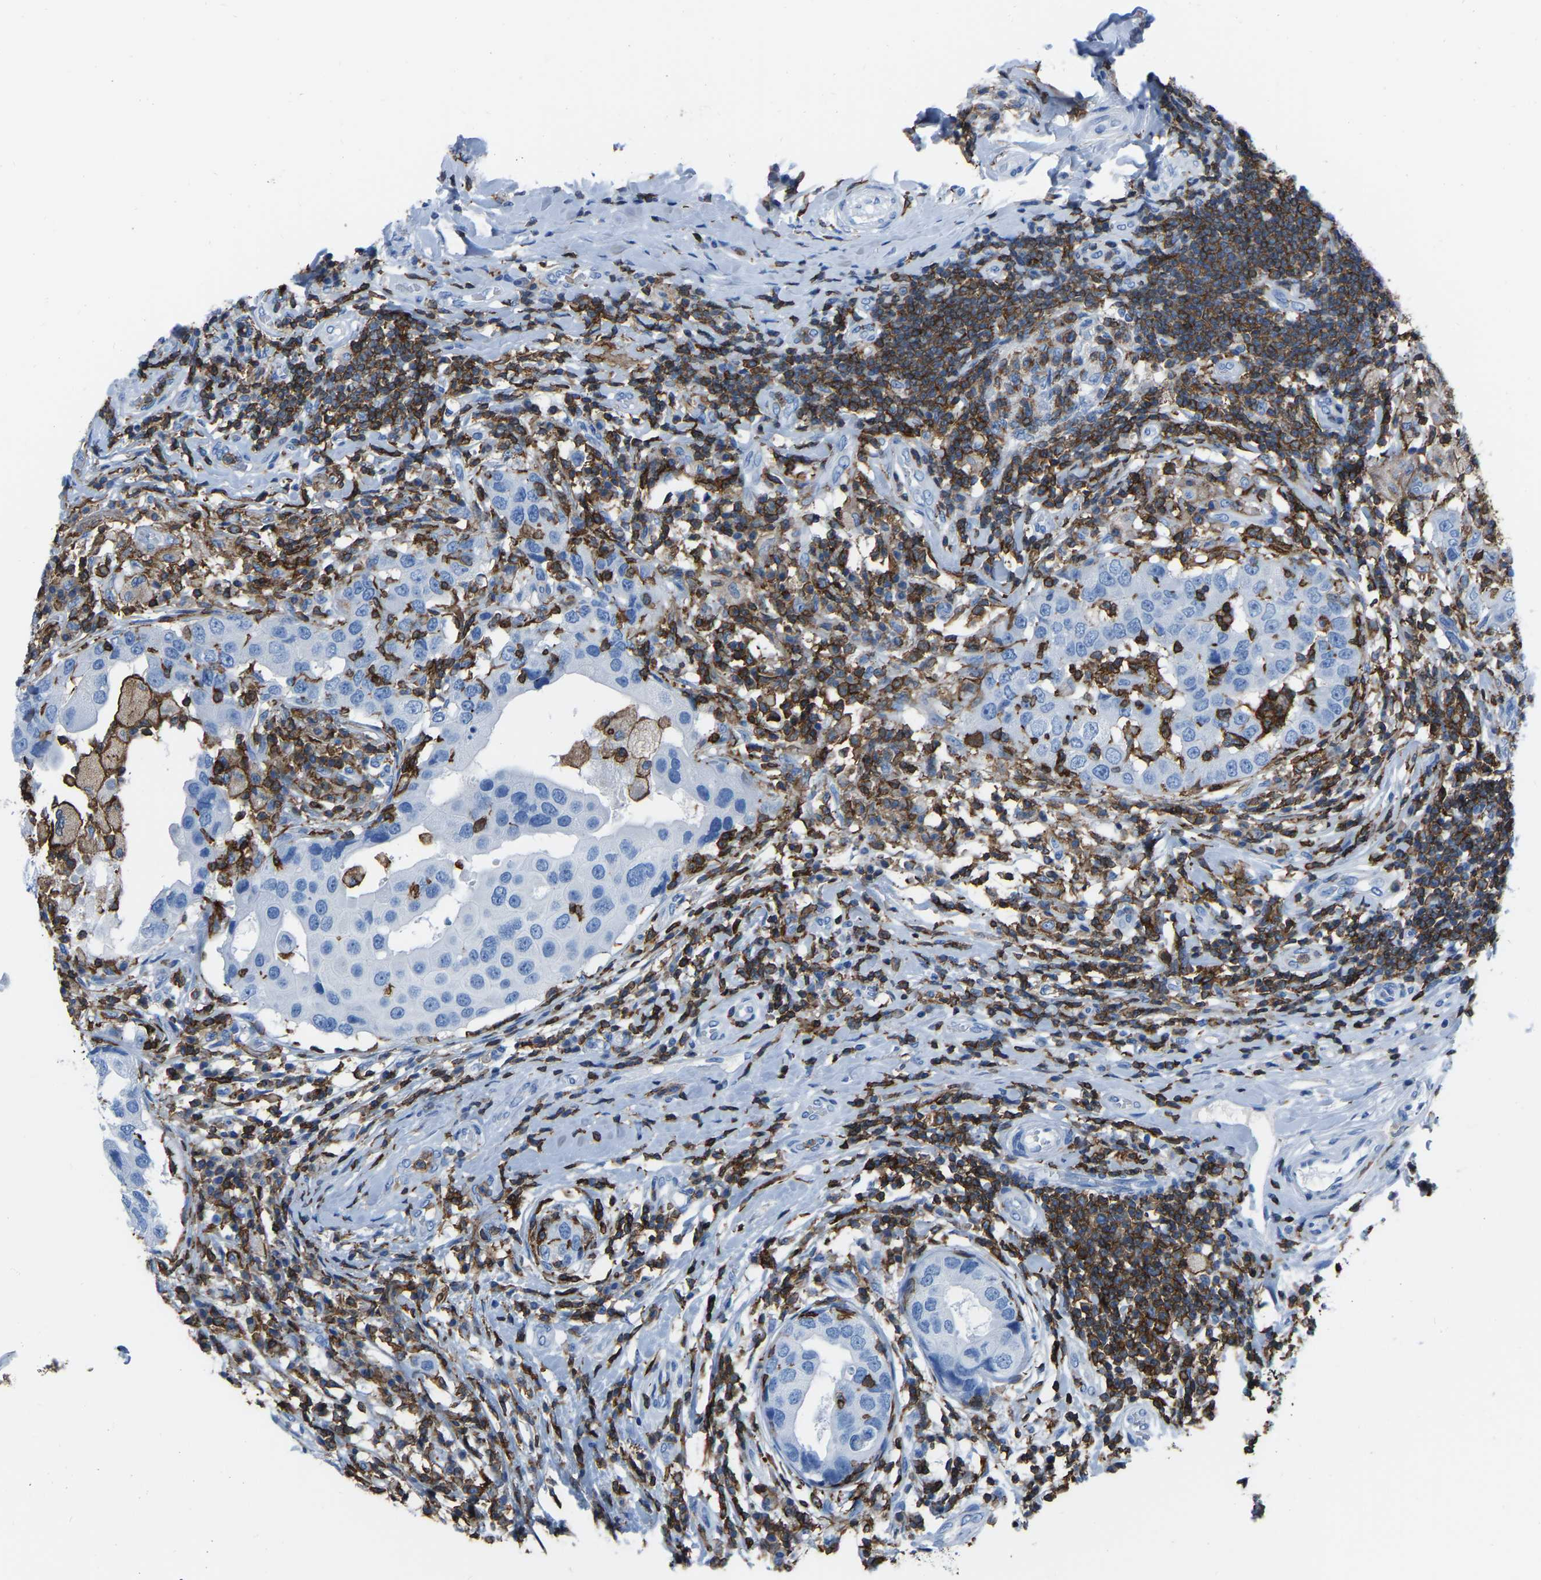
{"staining": {"intensity": "negative", "quantity": "none", "location": "none"}, "tissue": "breast cancer", "cell_type": "Tumor cells", "image_type": "cancer", "snomed": [{"axis": "morphology", "description": "Duct carcinoma"}, {"axis": "topography", "description": "Breast"}], "caption": "Immunohistochemistry photomicrograph of invasive ductal carcinoma (breast) stained for a protein (brown), which exhibits no staining in tumor cells.", "gene": "LSP1", "patient": {"sex": "female", "age": 27}}